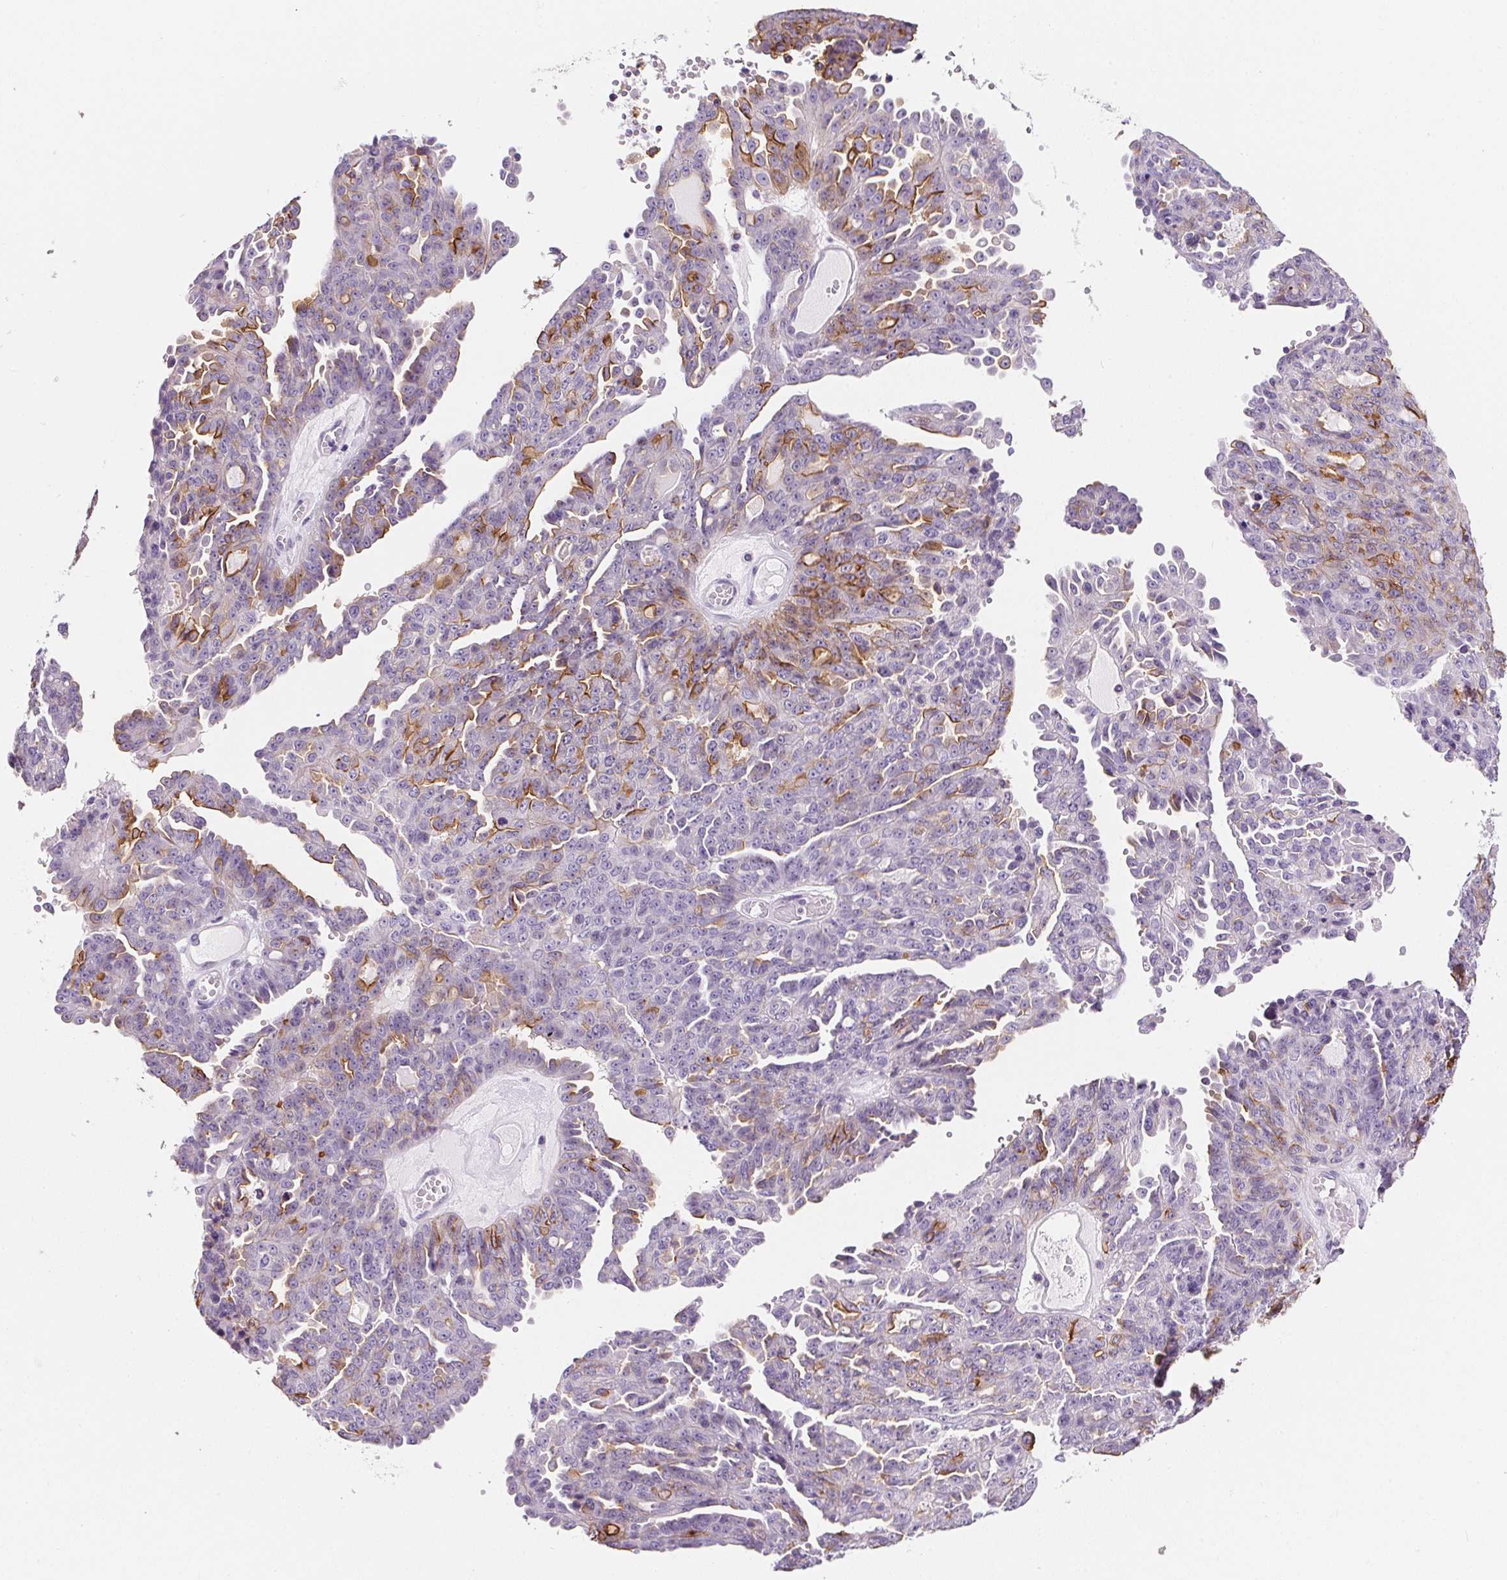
{"staining": {"intensity": "moderate", "quantity": "<25%", "location": "cytoplasmic/membranous"}, "tissue": "ovarian cancer", "cell_type": "Tumor cells", "image_type": "cancer", "snomed": [{"axis": "morphology", "description": "Cystadenocarcinoma, serous, NOS"}, {"axis": "topography", "description": "Ovary"}], "caption": "Immunohistochemical staining of human ovarian cancer displays moderate cytoplasmic/membranous protein expression in about <25% of tumor cells.", "gene": "AQP5", "patient": {"sex": "female", "age": 71}}